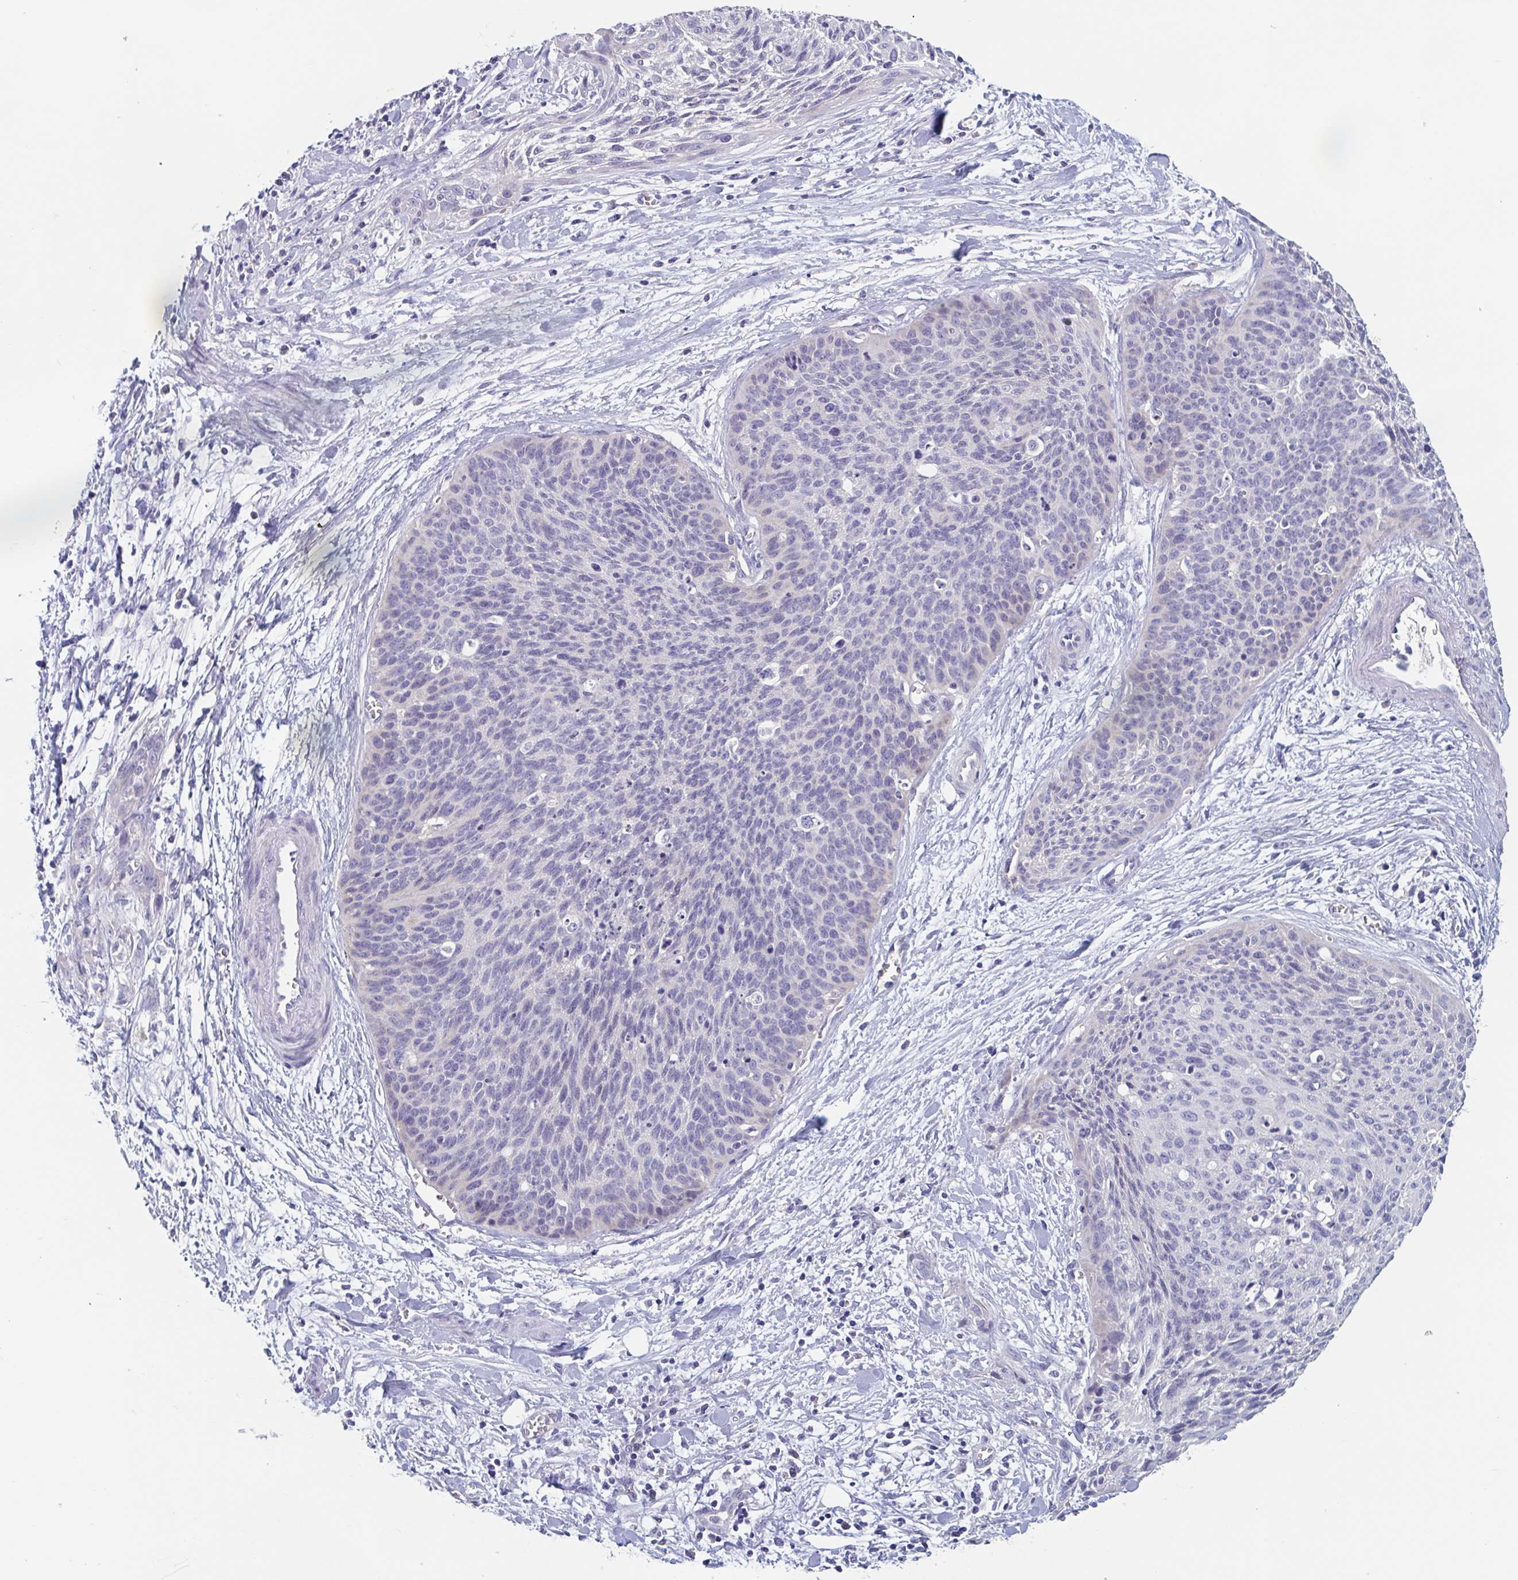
{"staining": {"intensity": "negative", "quantity": "none", "location": "none"}, "tissue": "cervical cancer", "cell_type": "Tumor cells", "image_type": "cancer", "snomed": [{"axis": "morphology", "description": "Squamous cell carcinoma, NOS"}, {"axis": "topography", "description": "Cervix"}], "caption": "Immunohistochemistry (IHC) image of human squamous cell carcinoma (cervical) stained for a protein (brown), which reveals no expression in tumor cells. Nuclei are stained in blue.", "gene": "ABHD16A", "patient": {"sex": "female", "age": 55}}